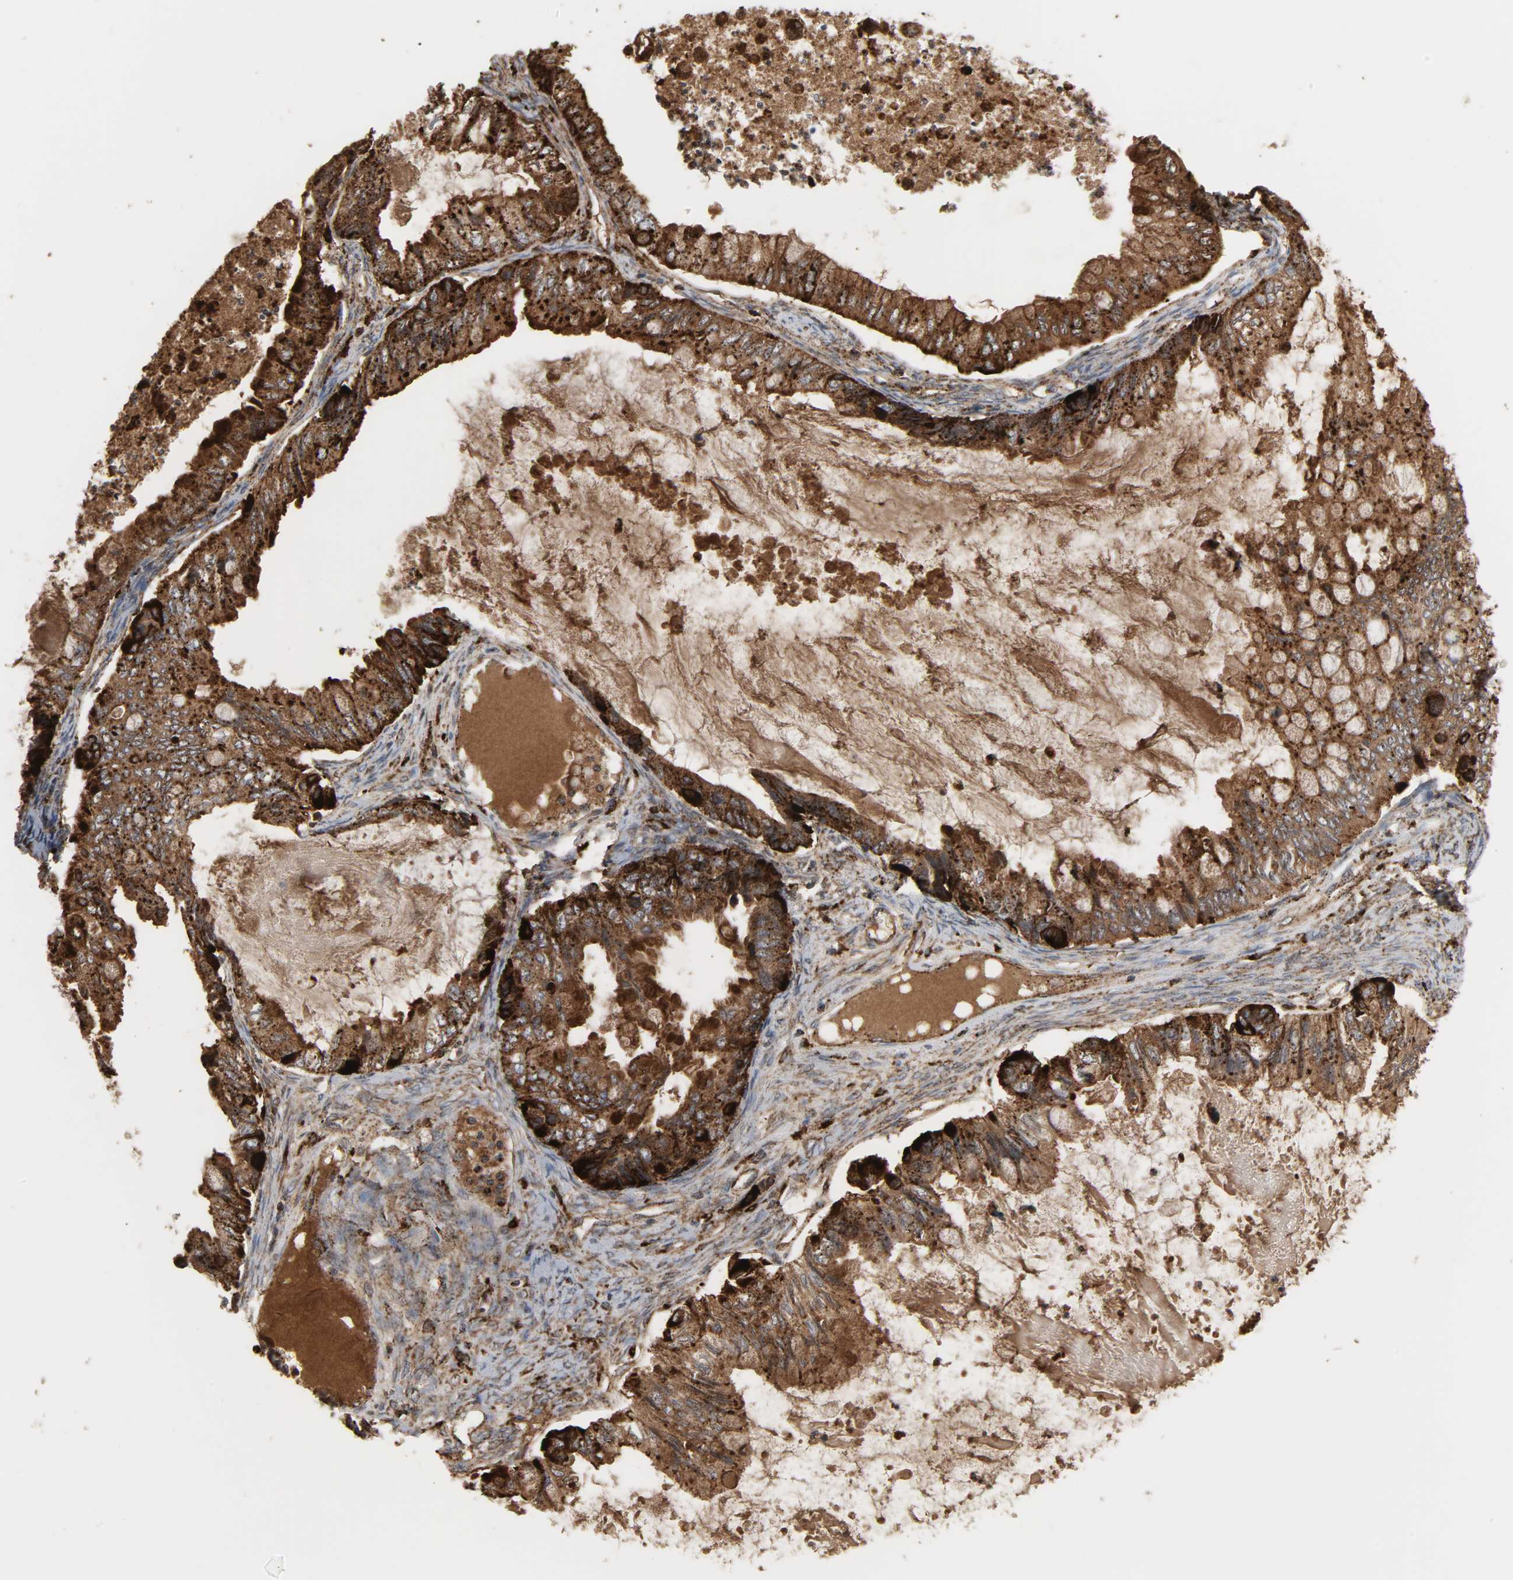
{"staining": {"intensity": "strong", "quantity": ">75%", "location": "cytoplasmic/membranous"}, "tissue": "ovarian cancer", "cell_type": "Tumor cells", "image_type": "cancer", "snomed": [{"axis": "morphology", "description": "Cystadenocarcinoma, mucinous, NOS"}, {"axis": "topography", "description": "Ovary"}], "caption": "Tumor cells demonstrate high levels of strong cytoplasmic/membranous expression in about >75% of cells in human ovarian cancer.", "gene": "PSAP", "patient": {"sex": "female", "age": 80}}